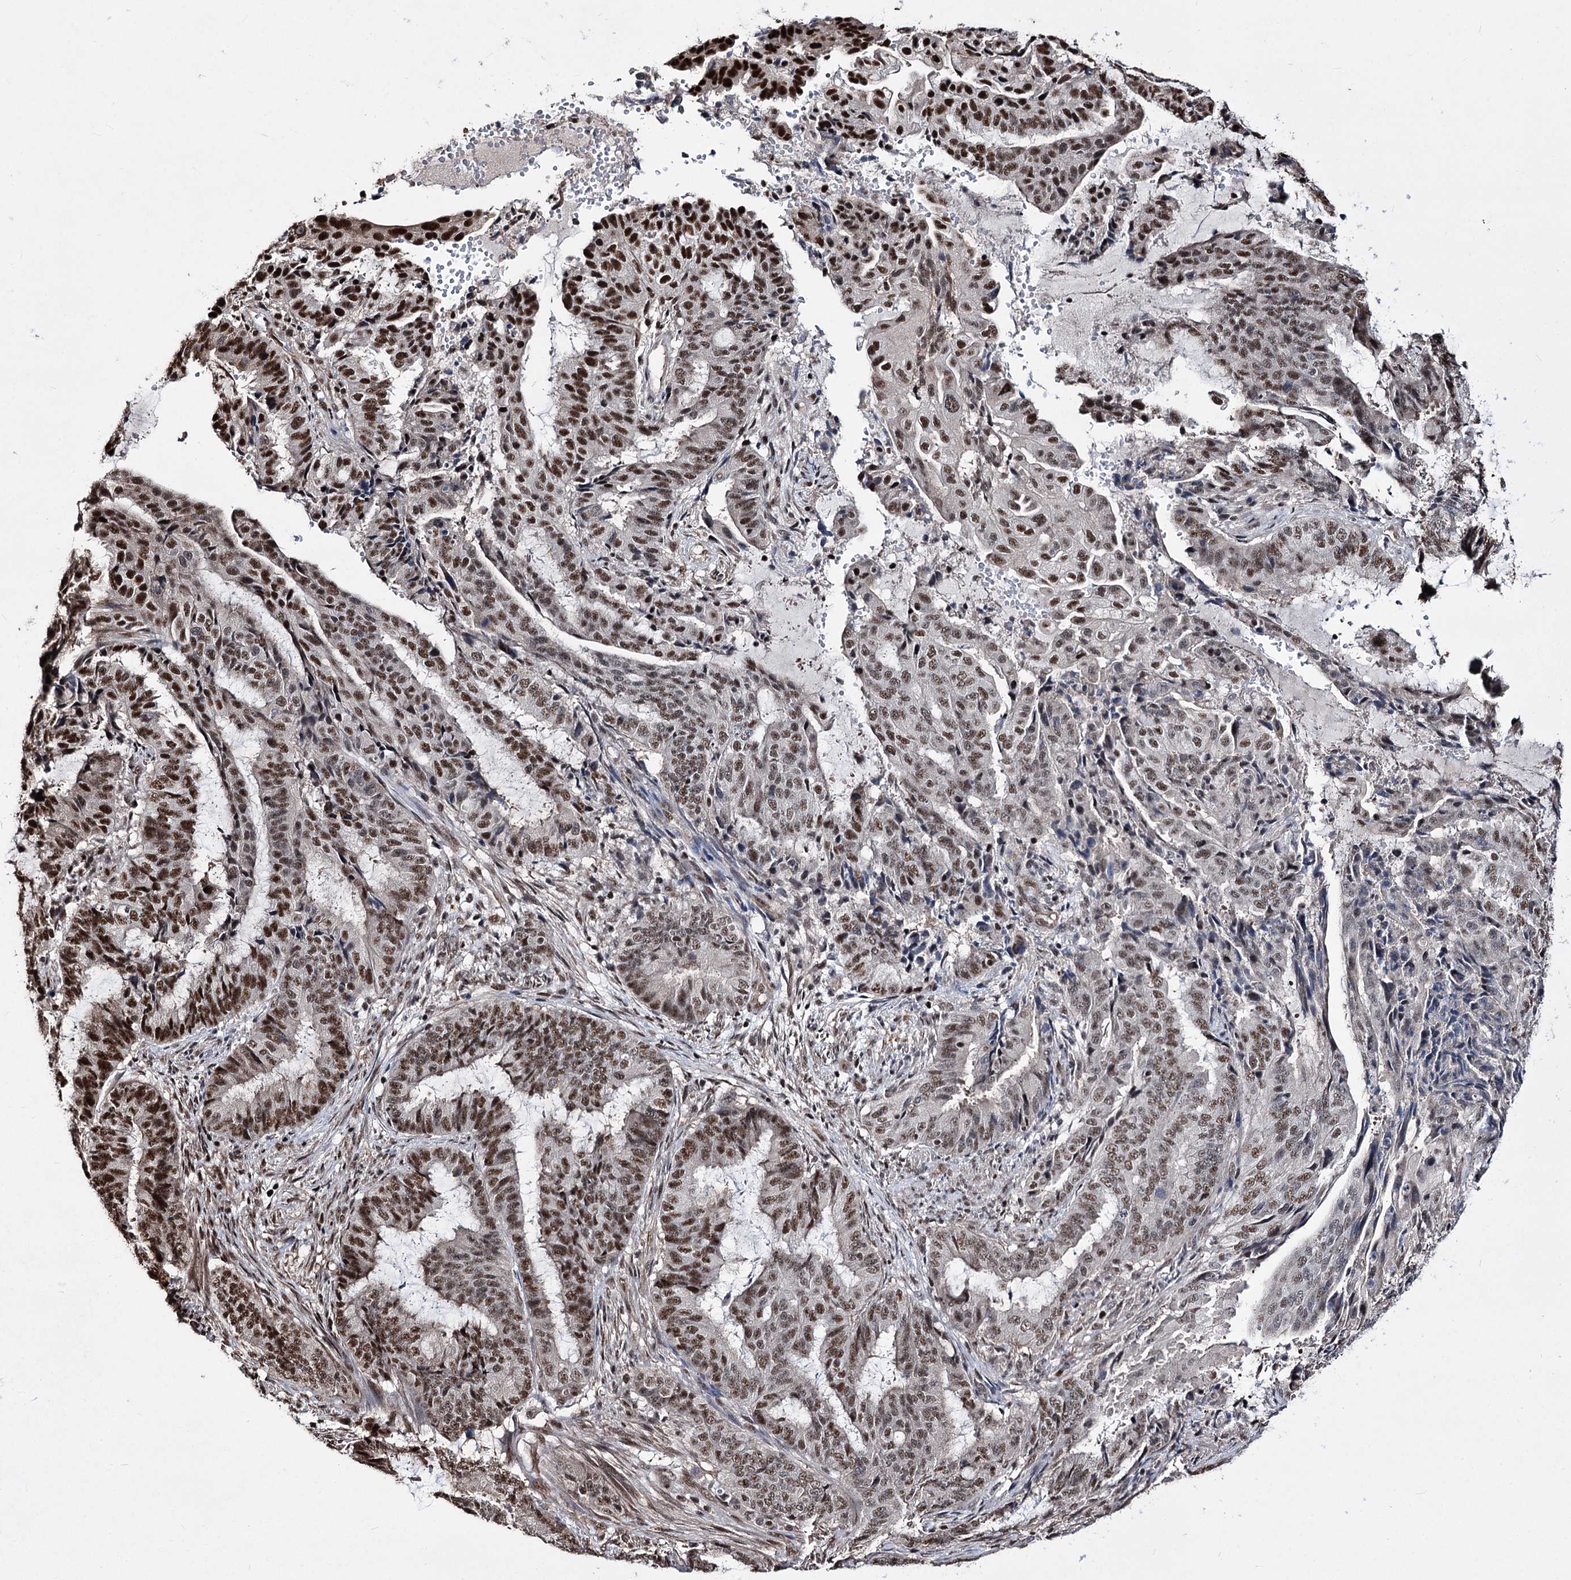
{"staining": {"intensity": "moderate", "quantity": ">75%", "location": "nuclear"}, "tissue": "endometrial cancer", "cell_type": "Tumor cells", "image_type": "cancer", "snomed": [{"axis": "morphology", "description": "Adenocarcinoma, NOS"}, {"axis": "topography", "description": "Endometrium"}], "caption": "Endometrial cancer (adenocarcinoma) stained for a protein (brown) exhibits moderate nuclear positive positivity in about >75% of tumor cells.", "gene": "CHMP7", "patient": {"sex": "female", "age": 51}}